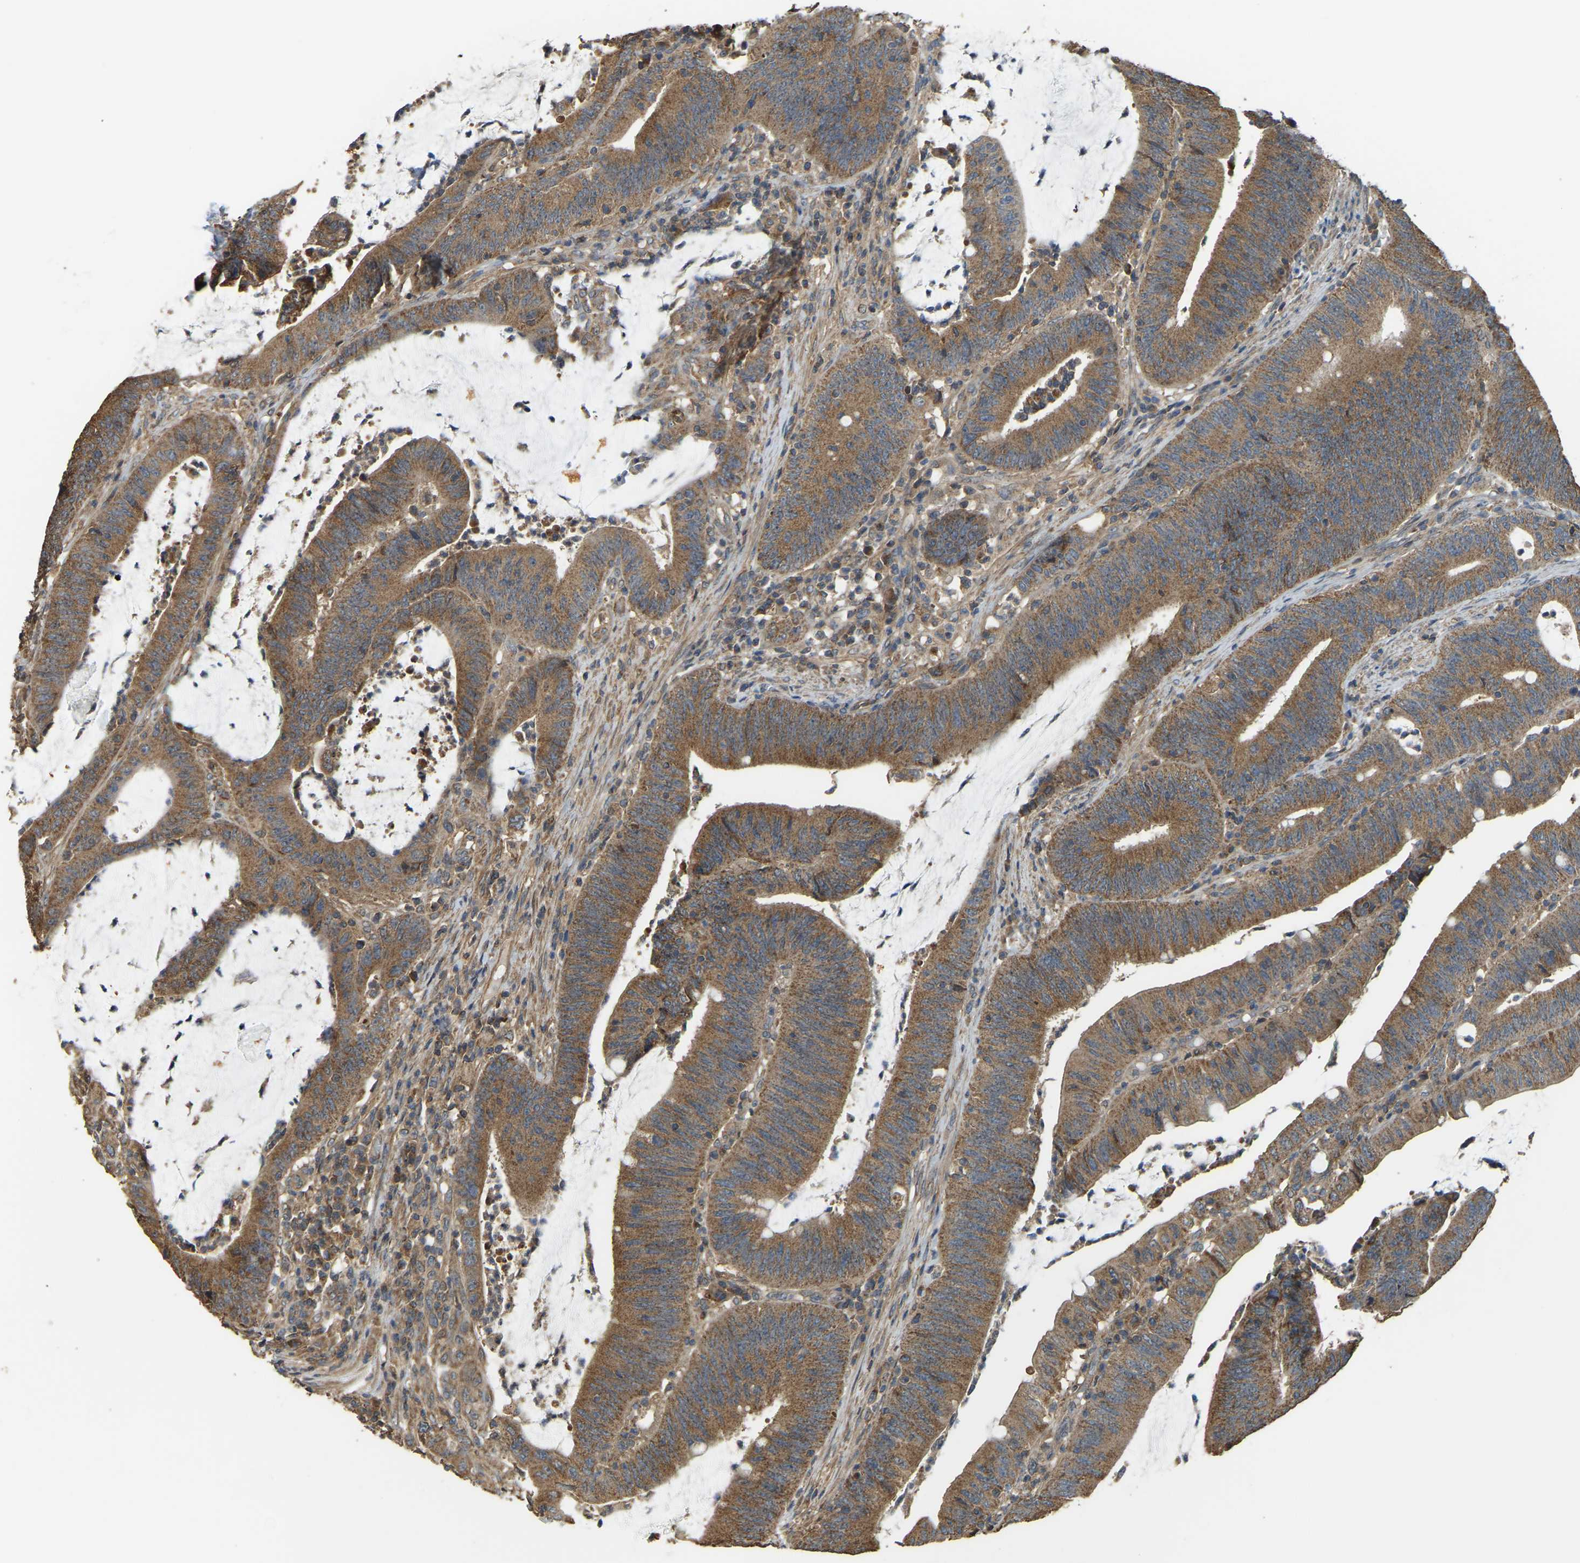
{"staining": {"intensity": "moderate", "quantity": ">75%", "location": "cytoplasmic/membranous"}, "tissue": "colorectal cancer", "cell_type": "Tumor cells", "image_type": "cancer", "snomed": [{"axis": "morphology", "description": "Normal tissue, NOS"}, {"axis": "morphology", "description": "Adenocarcinoma, NOS"}, {"axis": "topography", "description": "Rectum"}], "caption": "Colorectal cancer was stained to show a protein in brown. There is medium levels of moderate cytoplasmic/membranous positivity in about >75% of tumor cells.", "gene": "GNG2", "patient": {"sex": "female", "age": 66}}